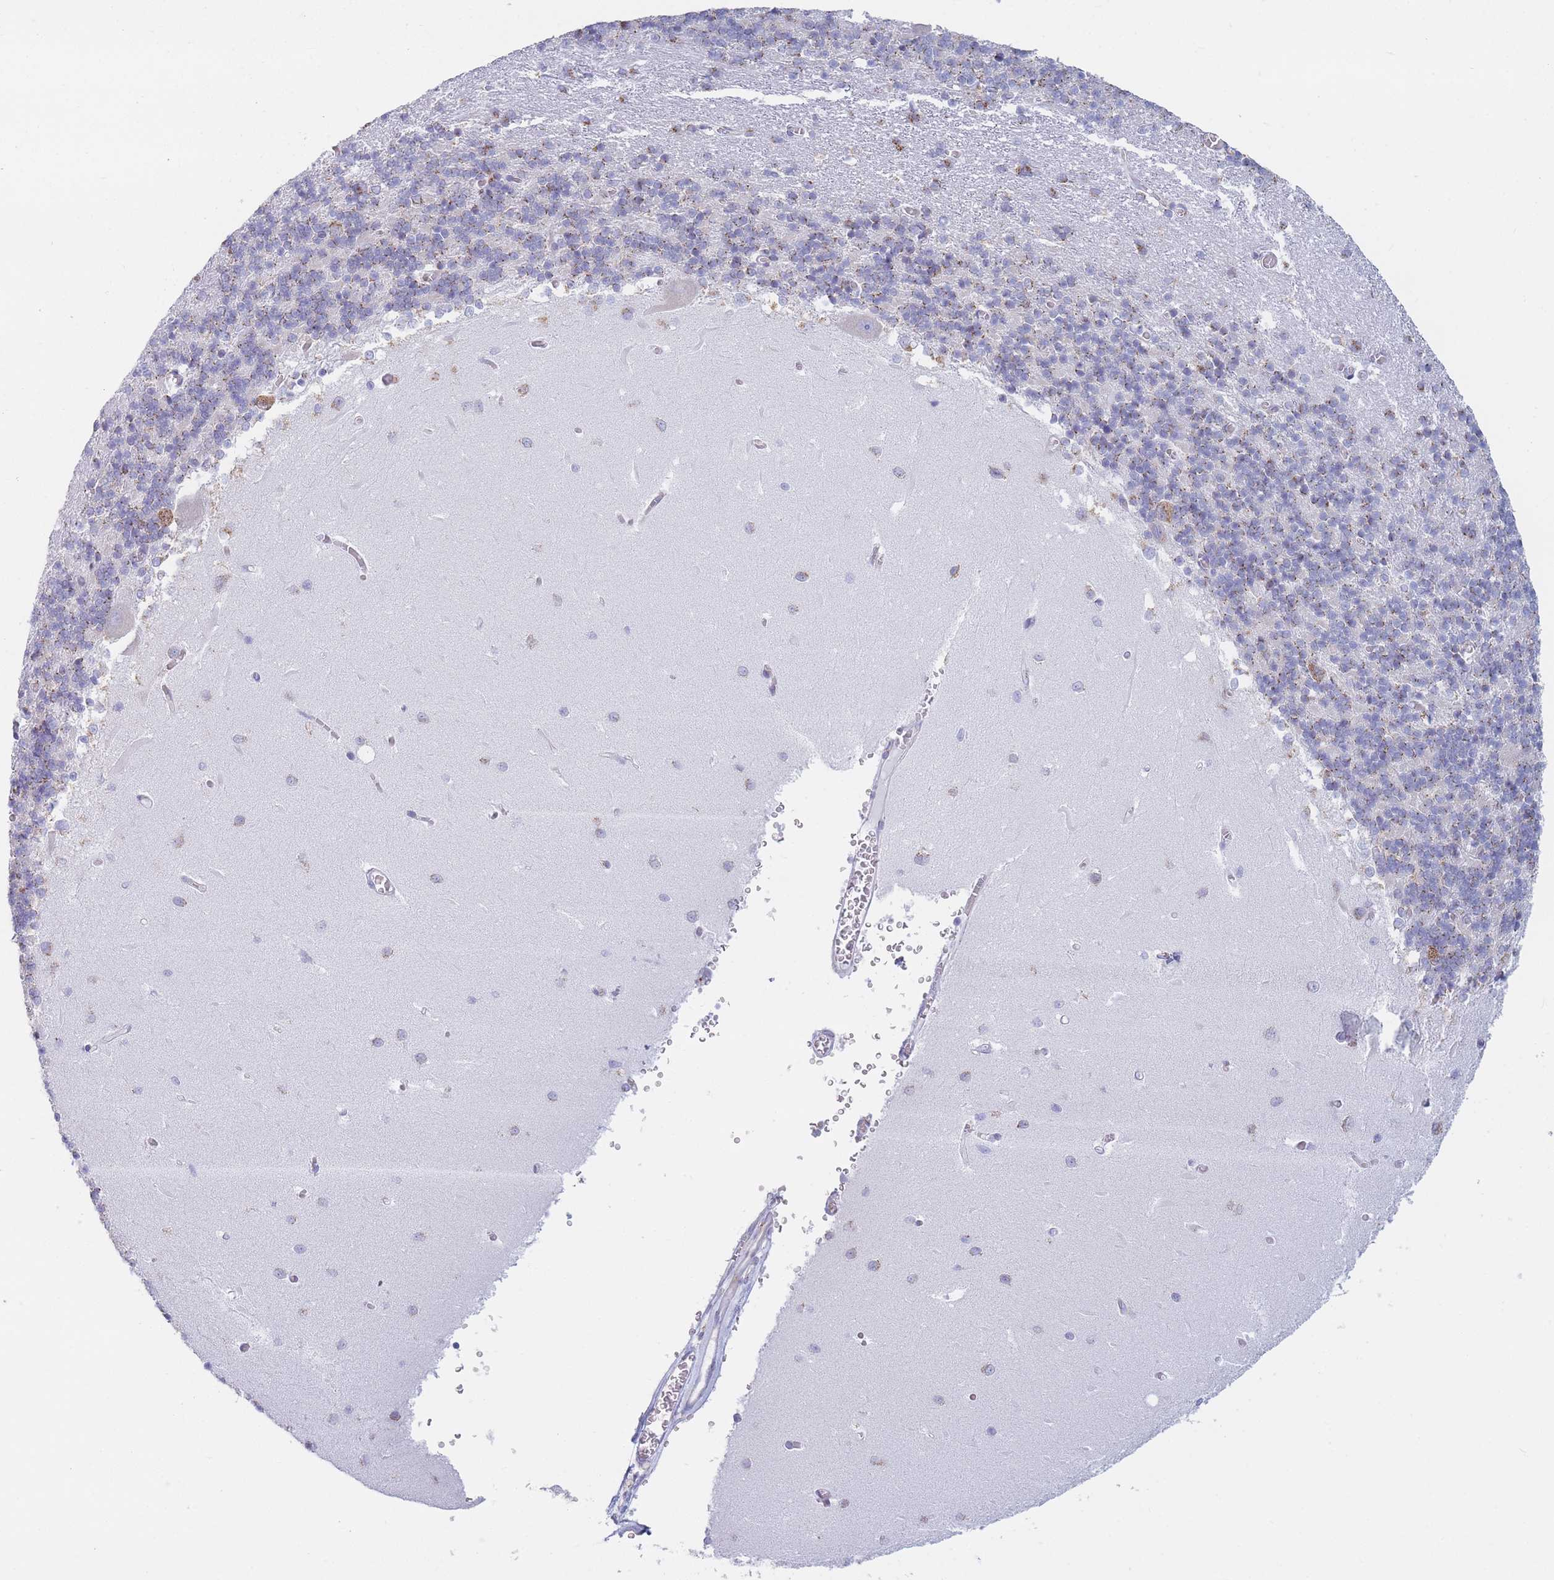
{"staining": {"intensity": "moderate", "quantity": "<25%", "location": "cytoplasmic/membranous"}, "tissue": "cerebellum", "cell_type": "Cells in granular layer", "image_type": "normal", "snomed": [{"axis": "morphology", "description": "Normal tissue, NOS"}, {"axis": "topography", "description": "Cerebellum"}], "caption": "This image shows immunohistochemistry staining of unremarkable cerebellum, with low moderate cytoplasmic/membranous expression in about <25% of cells in granular layer.", "gene": "MRPL30", "patient": {"sex": "male", "age": 37}}